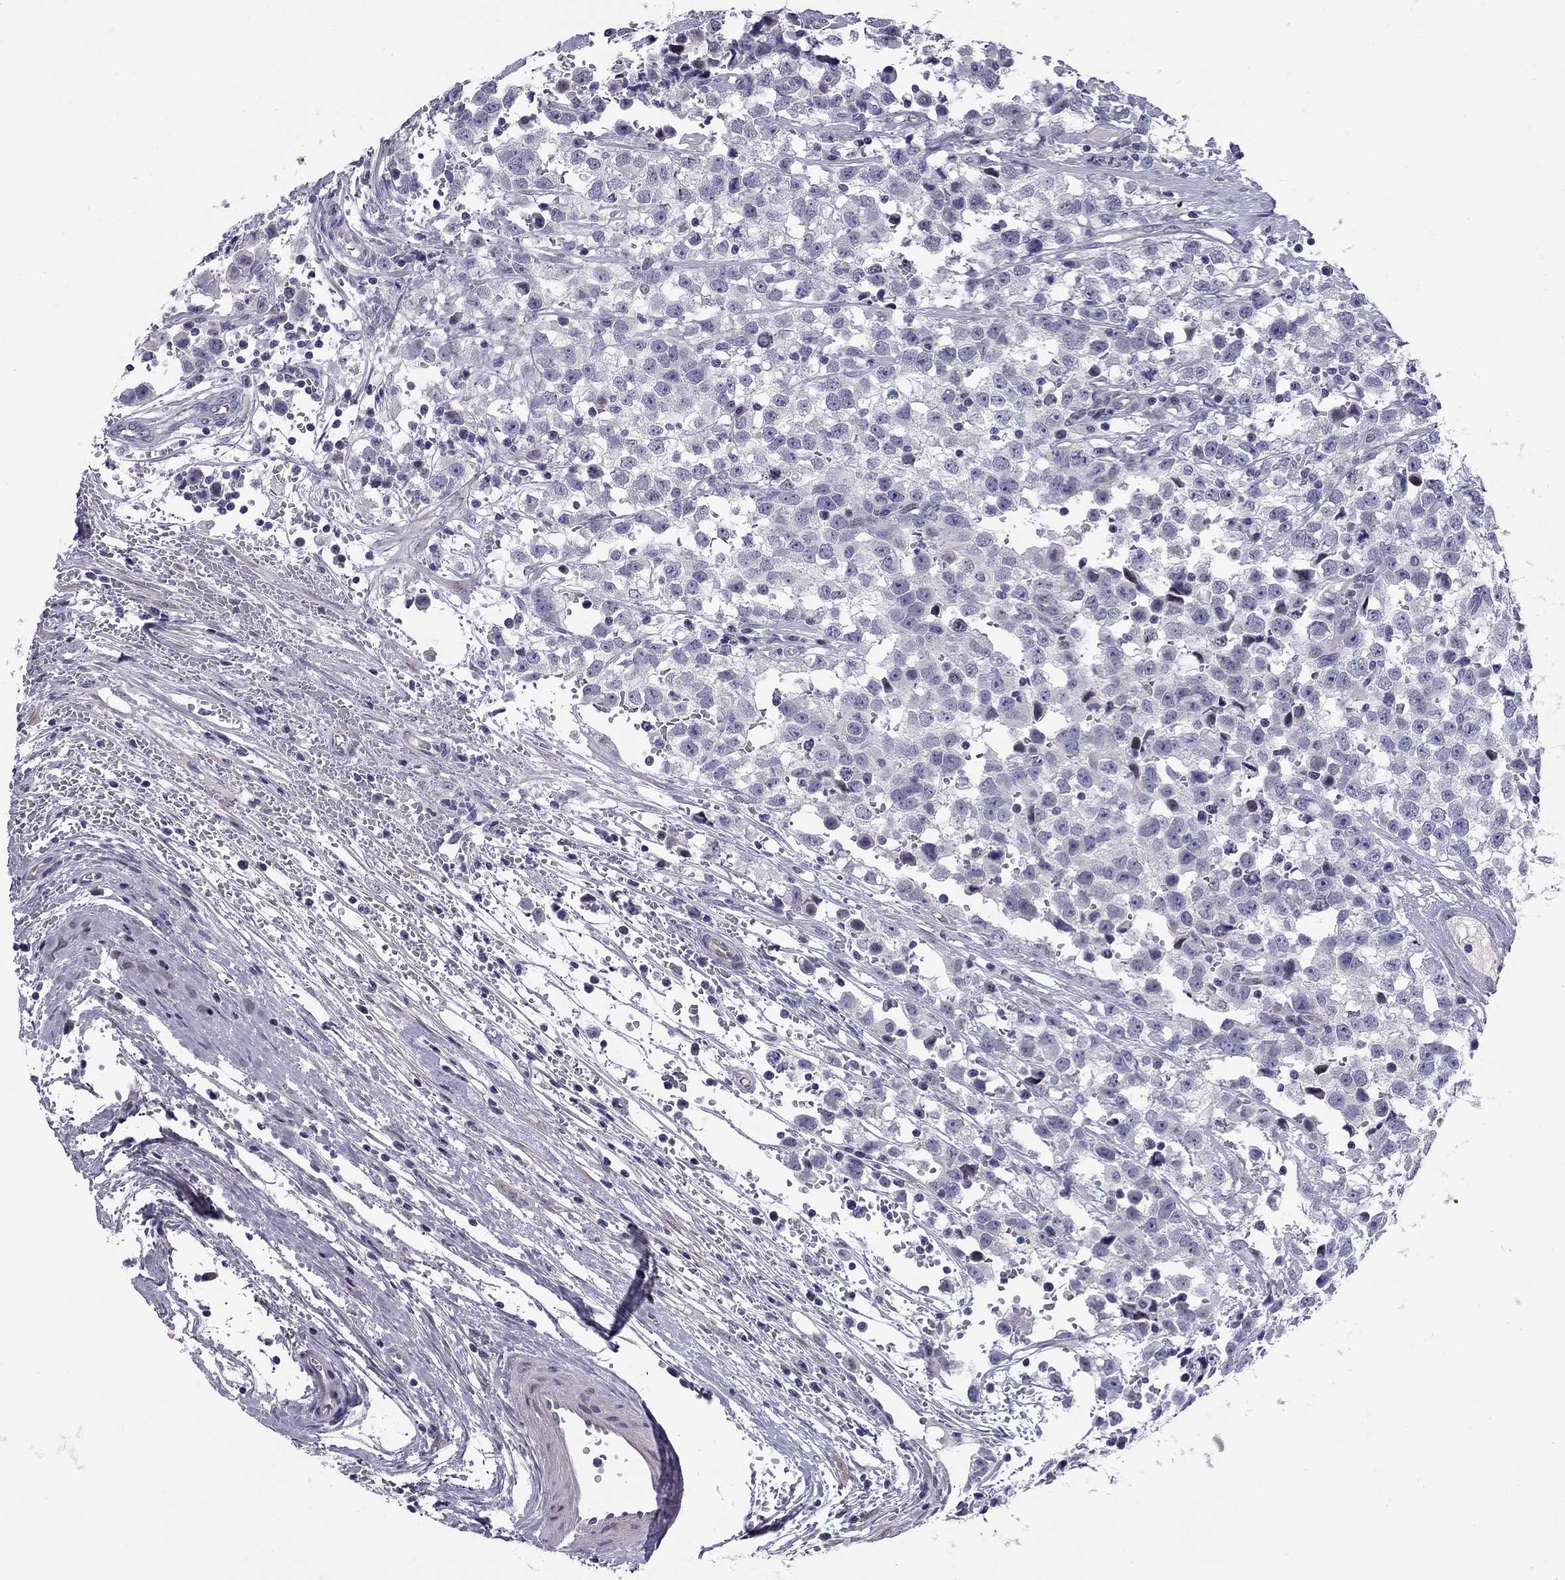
{"staining": {"intensity": "negative", "quantity": "none", "location": "none"}, "tissue": "testis cancer", "cell_type": "Tumor cells", "image_type": "cancer", "snomed": [{"axis": "morphology", "description": "Seminoma, NOS"}, {"axis": "topography", "description": "Testis"}], "caption": "Immunohistochemistry (IHC) histopathology image of testis seminoma stained for a protein (brown), which displays no expression in tumor cells.", "gene": "C8orf88", "patient": {"sex": "male", "age": 34}}